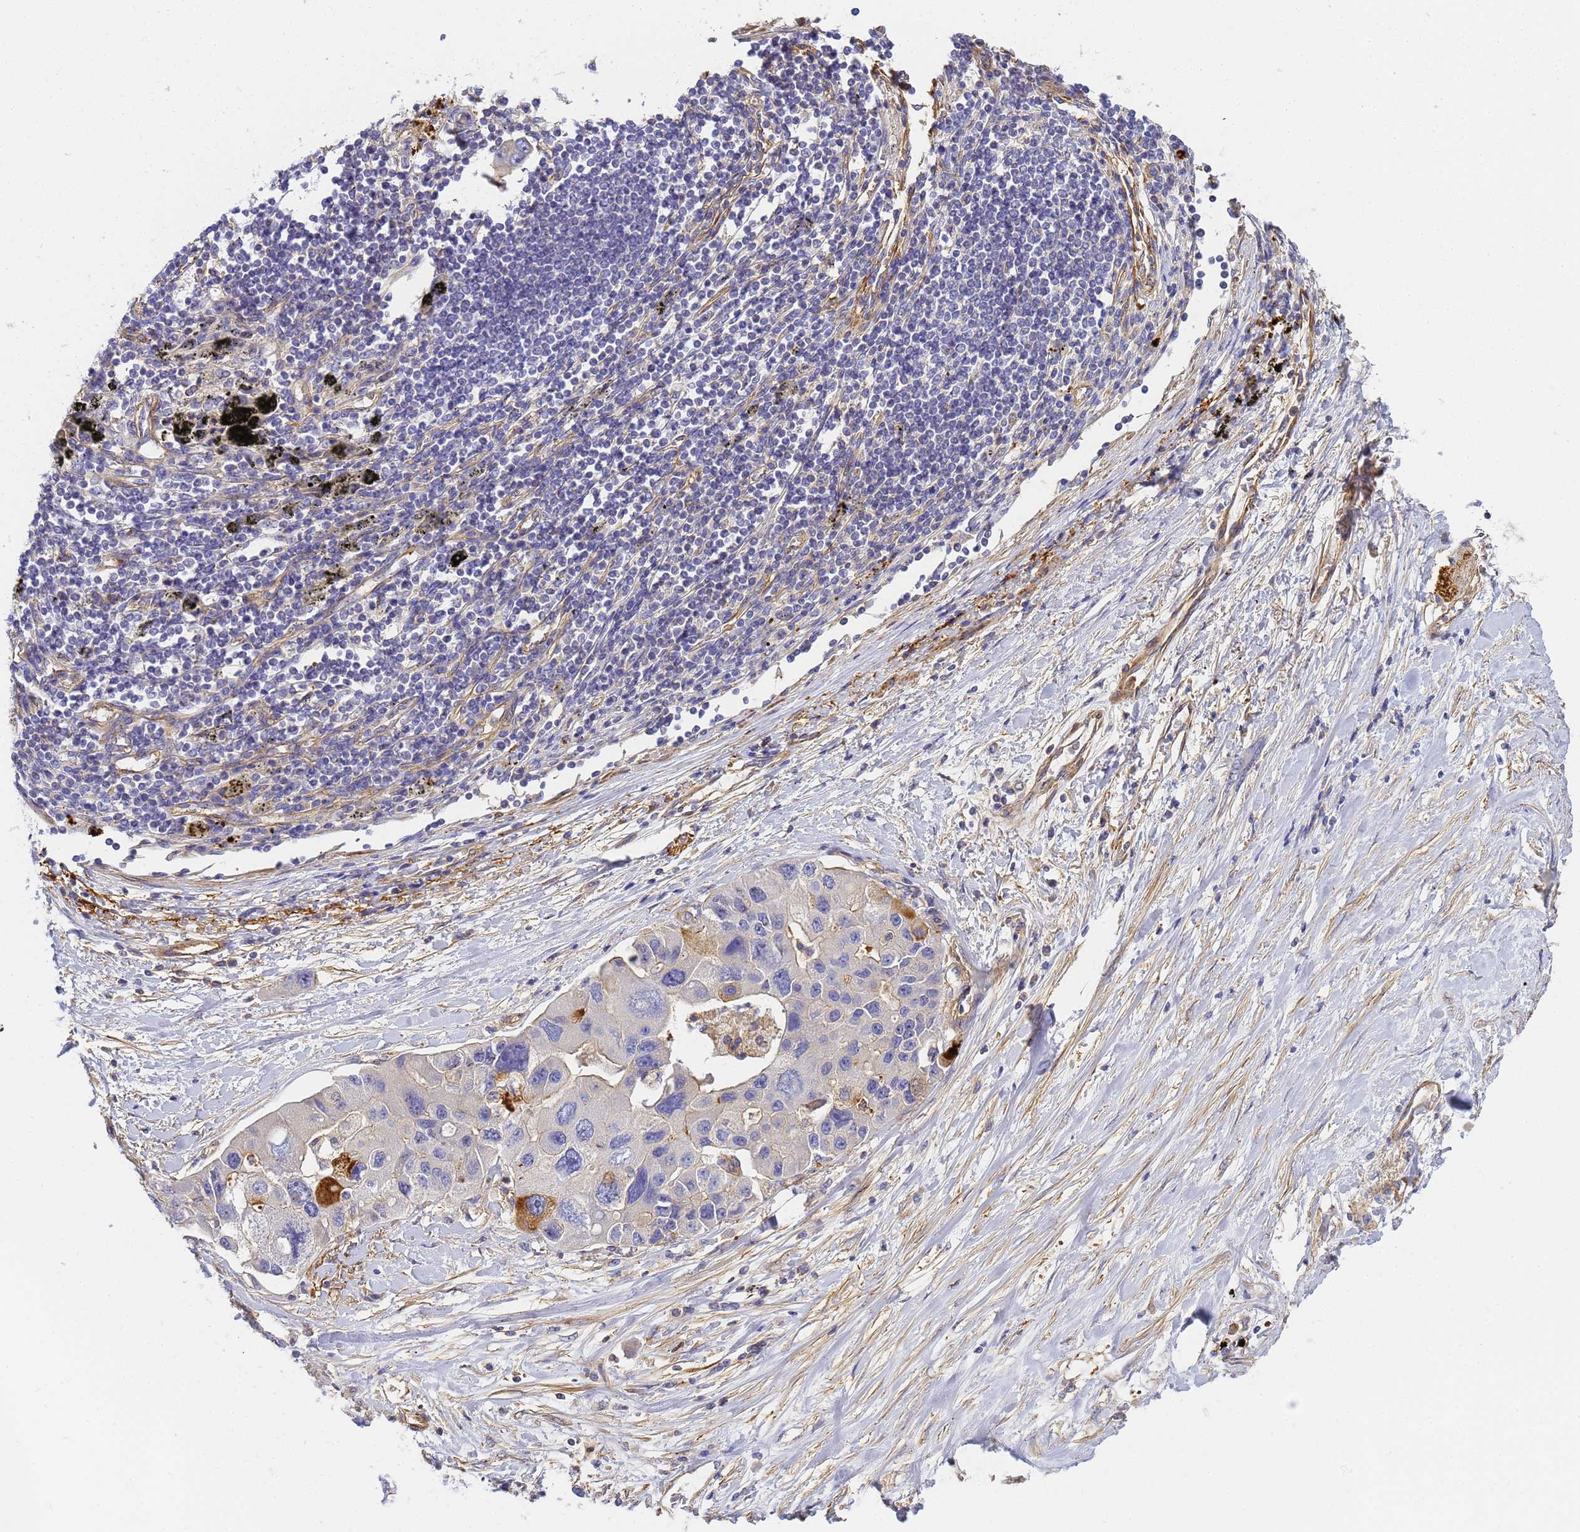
{"staining": {"intensity": "moderate", "quantity": "<25%", "location": "cytoplasmic/membranous"}, "tissue": "lung cancer", "cell_type": "Tumor cells", "image_type": "cancer", "snomed": [{"axis": "morphology", "description": "Adenocarcinoma, NOS"}, {"axis": "topography", "description": "Lung"}], "caption": "Approximately <25% of tumor cells in human adenocarcinoma (lung) display moderate cytoplasmic/membranous protein positivity as visualized by brown immunohistochemical staining.", "gene": "MYL12A", "patient": {"sex": "female", "age": 54}}